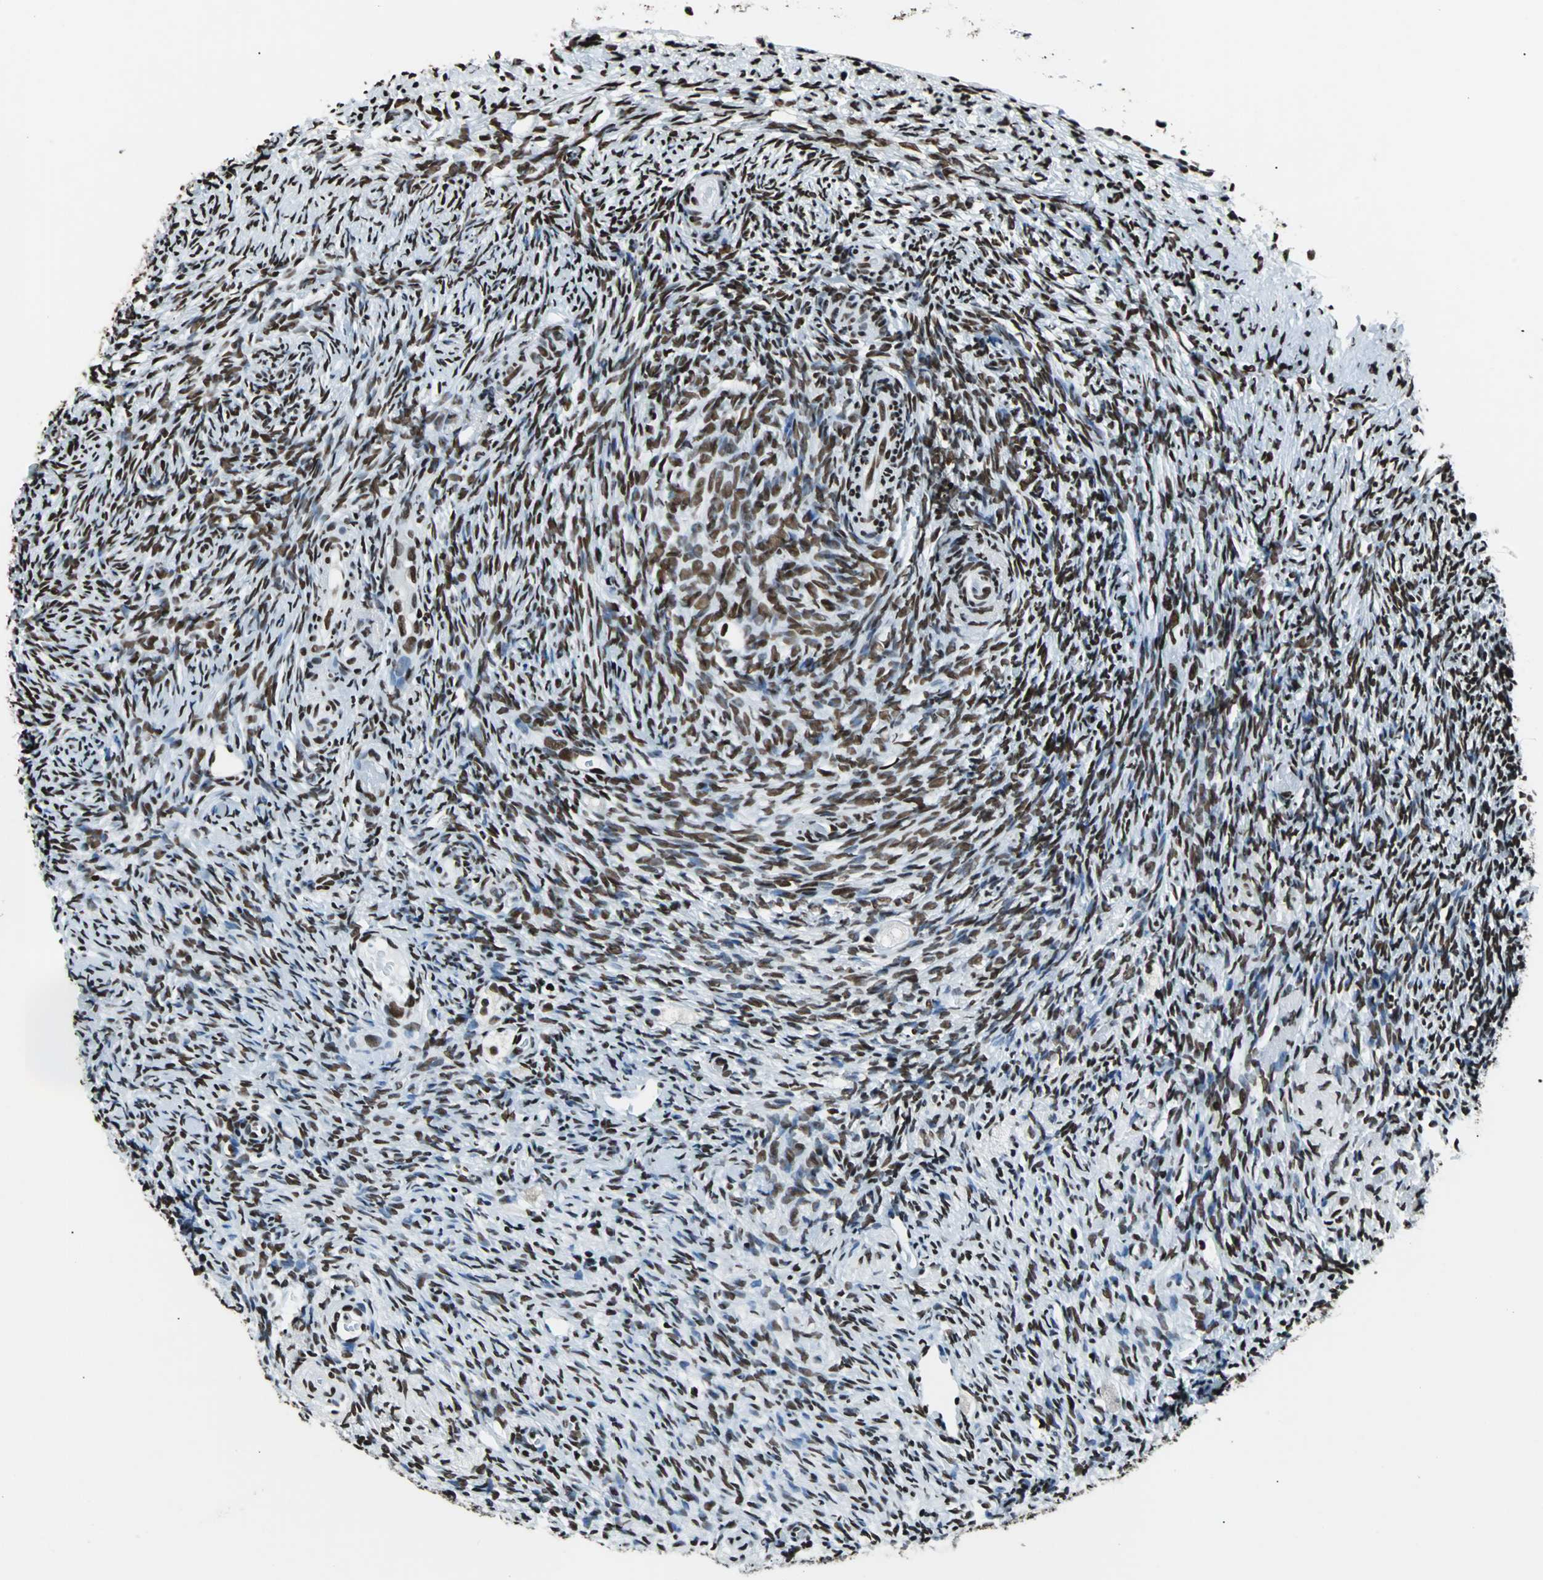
{"staining": {"intensity": "strong", "quantity": ">75%", "location": "nuclear"}, "tissue": "ovary", "cell_type": "Ovarian stroma cells", "image_type": "normal", "snomed": [{"axis": "morphology", "description": "Normal tissue, NOS"}, {"axis": "topography", "description": "Ovary"}], "caption": "This image exhibits IHC staining of unremarkable human ovary, with high strong nuclear expression in about >75% of ovarian stroma cells.", "gene": "FUBP1", "patient": {"sex": "female", "age": 60}}